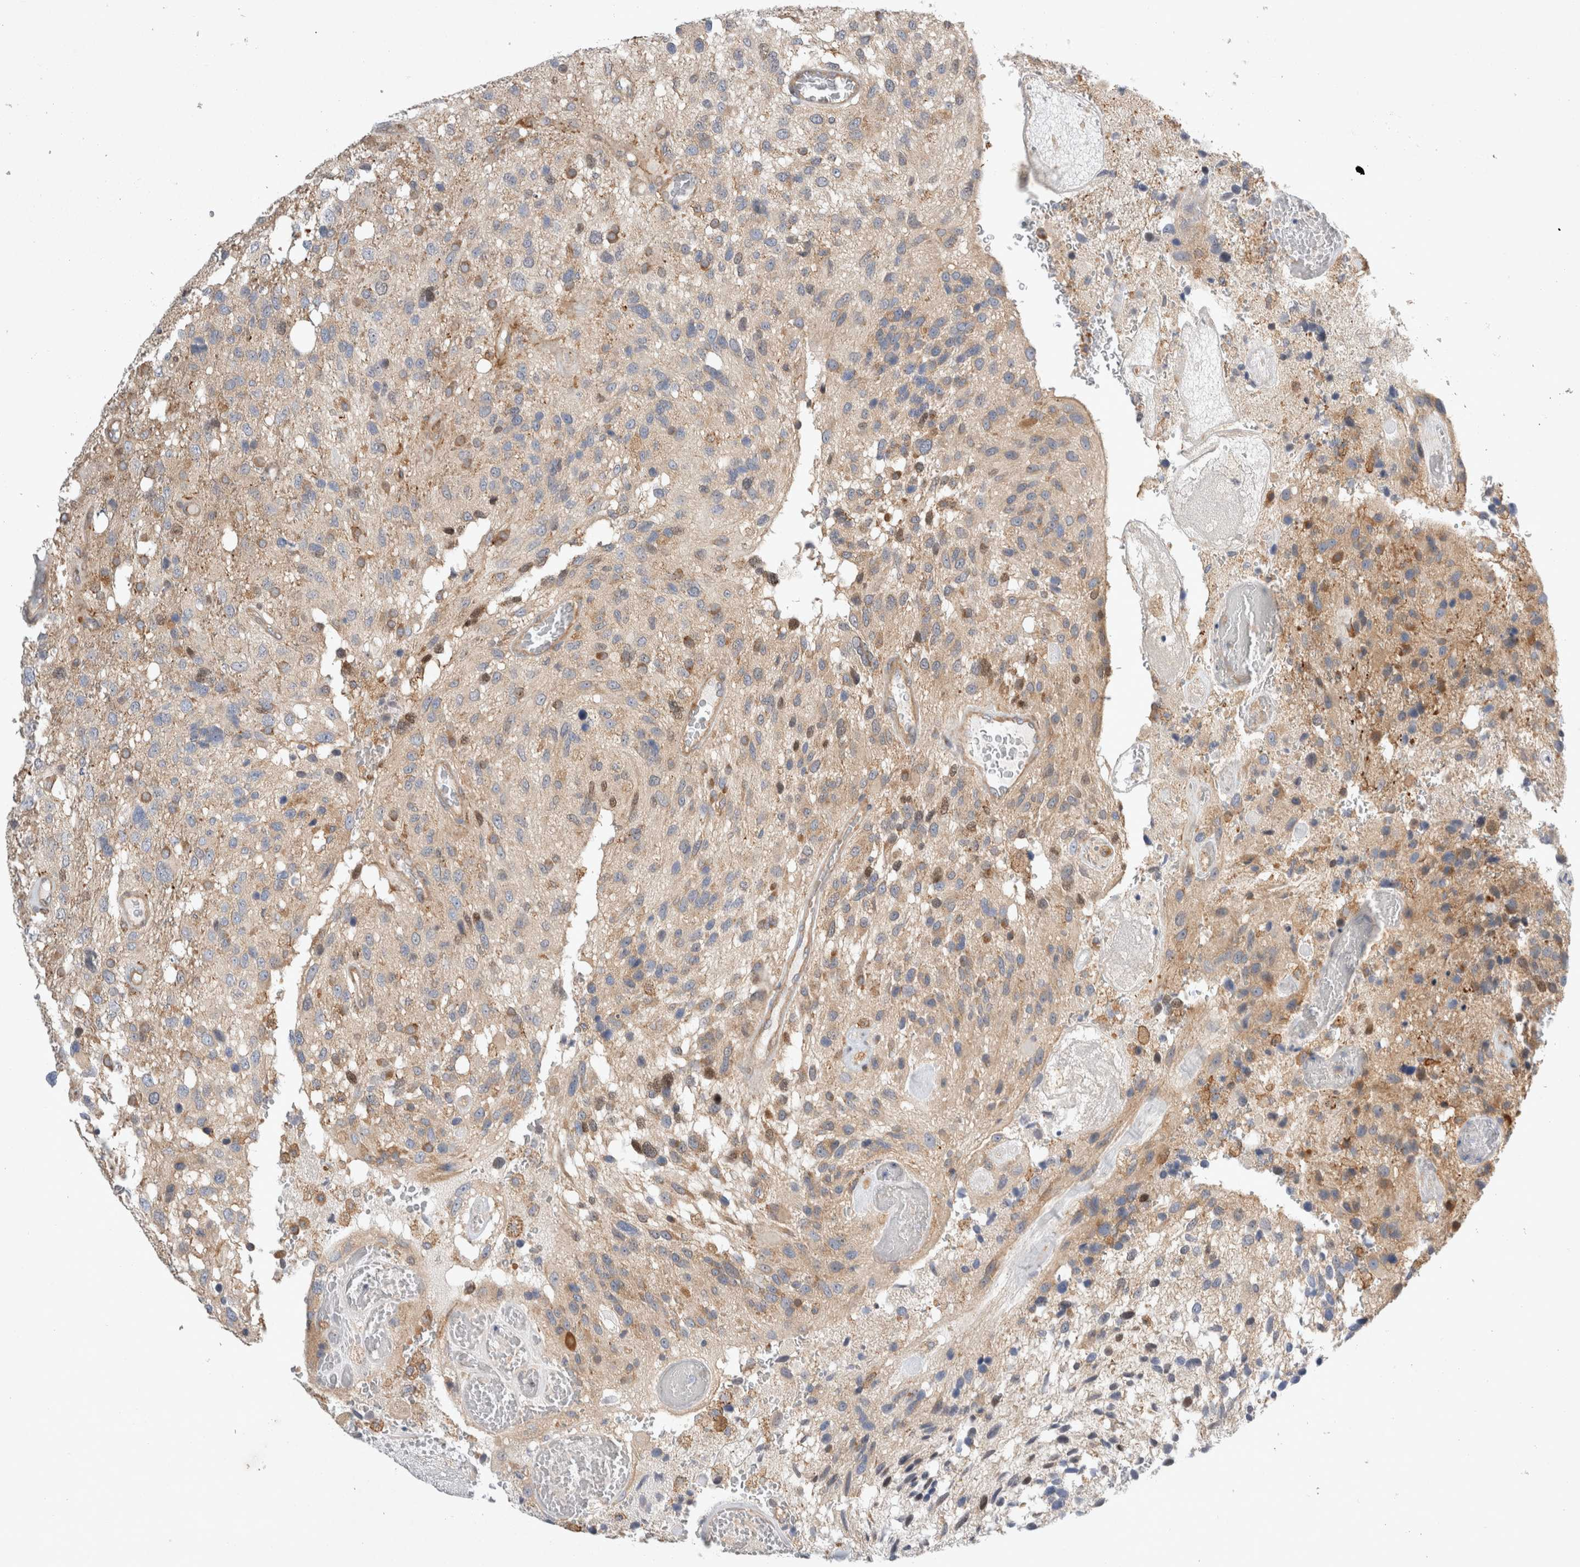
{"staining": {"intensity": "moderate", "quantity": "<25%", "location": "cytoplasmic/membranous,nuclear"}, "tissue": "glioma", "cell_type": "Tumor cells", "image_type": "cancer", "snomed": [{"axis": "morphology", "description": "Glioma, malignant, High grade"}, {"axis": "topography", "description": "Brain"}], "caption": "Protein expression analysis of human high-grade glioma (malignant) reveals moderate cytoplasmic/membranous and nuclear staining in approximately <25% of tumor cells.", "gene": "CDCA7L", "patient": {"sex": "female", "age": 58}}